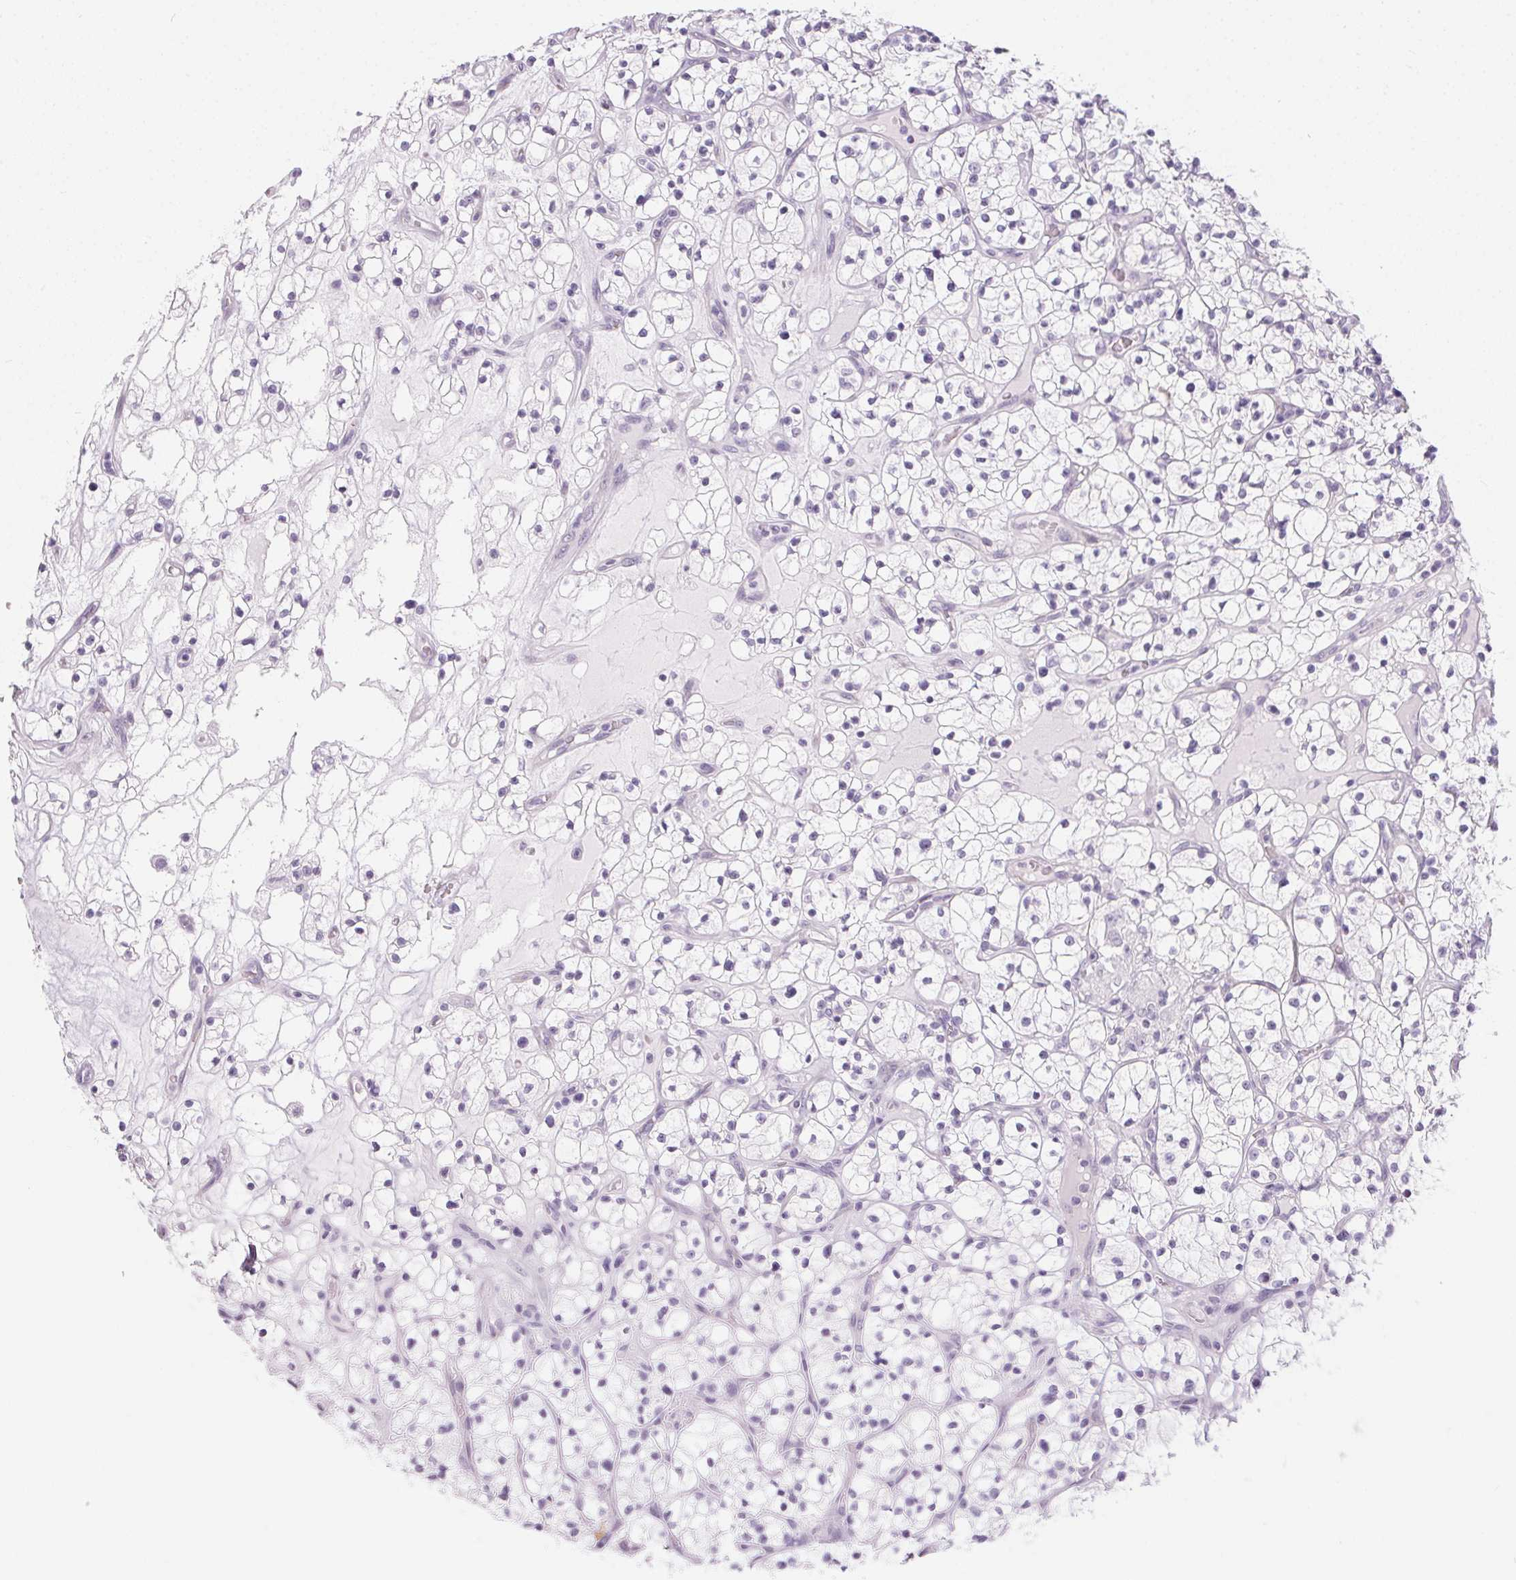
{"staining": {"intensity": "negative", "quantity": "none", "location": "none"}, "tissue": "renal cancer", "cell_type": "Tumor cells", "image_type": "cancer", "snomed": [{"axis": "morphology", "description": "Adenocarcinoma, NOS"}, {"axis": "topography", "description": "Kidney"}], "caption": "Tumor cells are negative for brown protein staining in renal cancer. The staining was performed using DAB (3,3'-diaminobenzidine) to visualize the protein expression in brown, while the nuclei were stained in blue with hematoxylin (Magnification: 20x).", "gene": "CADPS", "patient": {"sex": "female", "age": 64}}